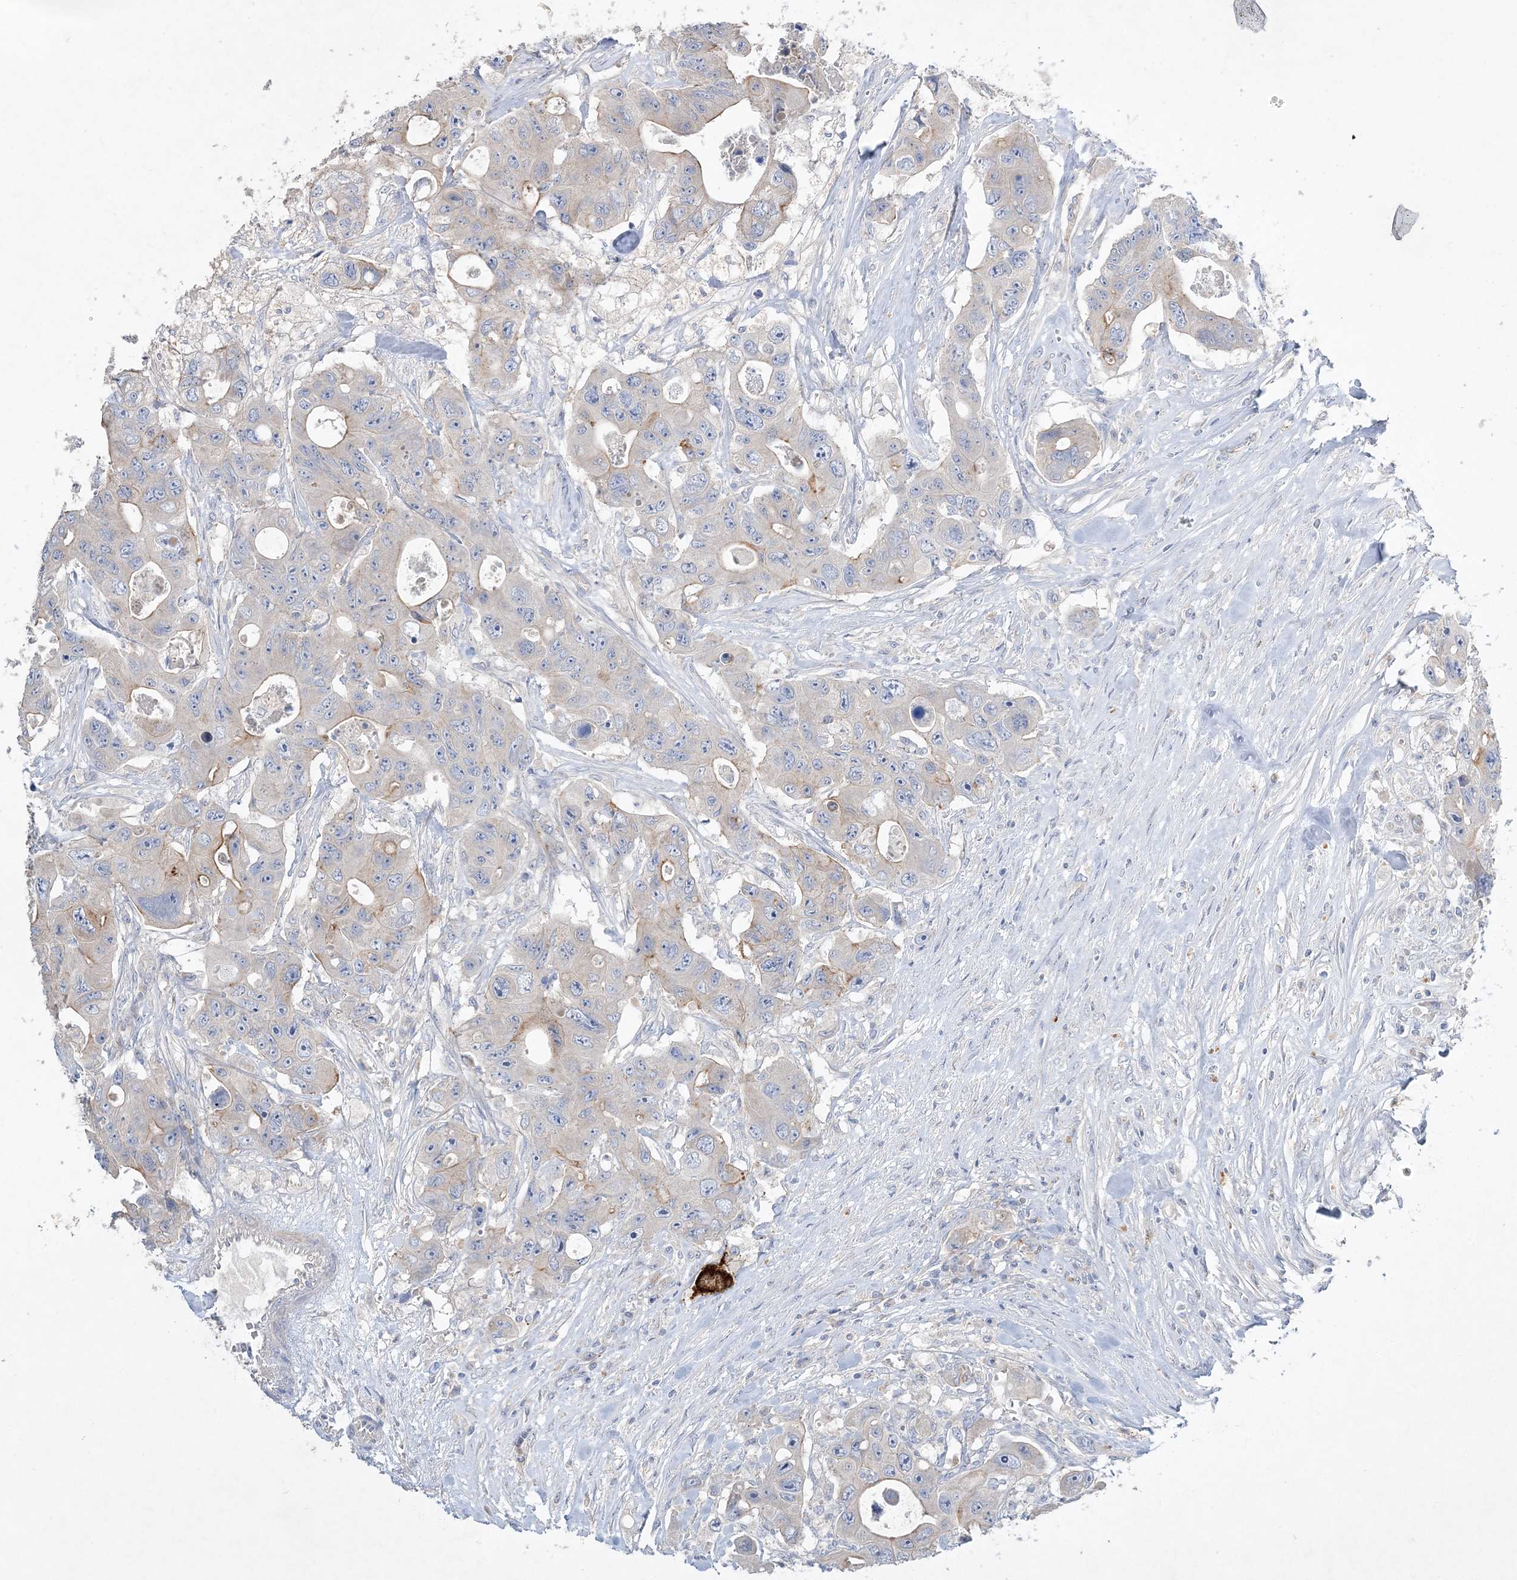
{"staining": {"intensity": "weak", "quantity": "<25%", "location": "cytoplasmic/membranous"}, "tissue": "colorectal cancer", "cell_type": "Tumor cells", "image_type": "cancer", "snomed": [{"axis": "morphology", "description": "Adenocarcinoma, NOS"}, {"axis": "topography", "description": "Colon"}], "caption": "Protein analysis of colorectal cancer (adenocarcinoma) reveals no significant expression in tumor cells.", "gene": "ADCK2", "patient": {"sex": "female", "age": 46}}